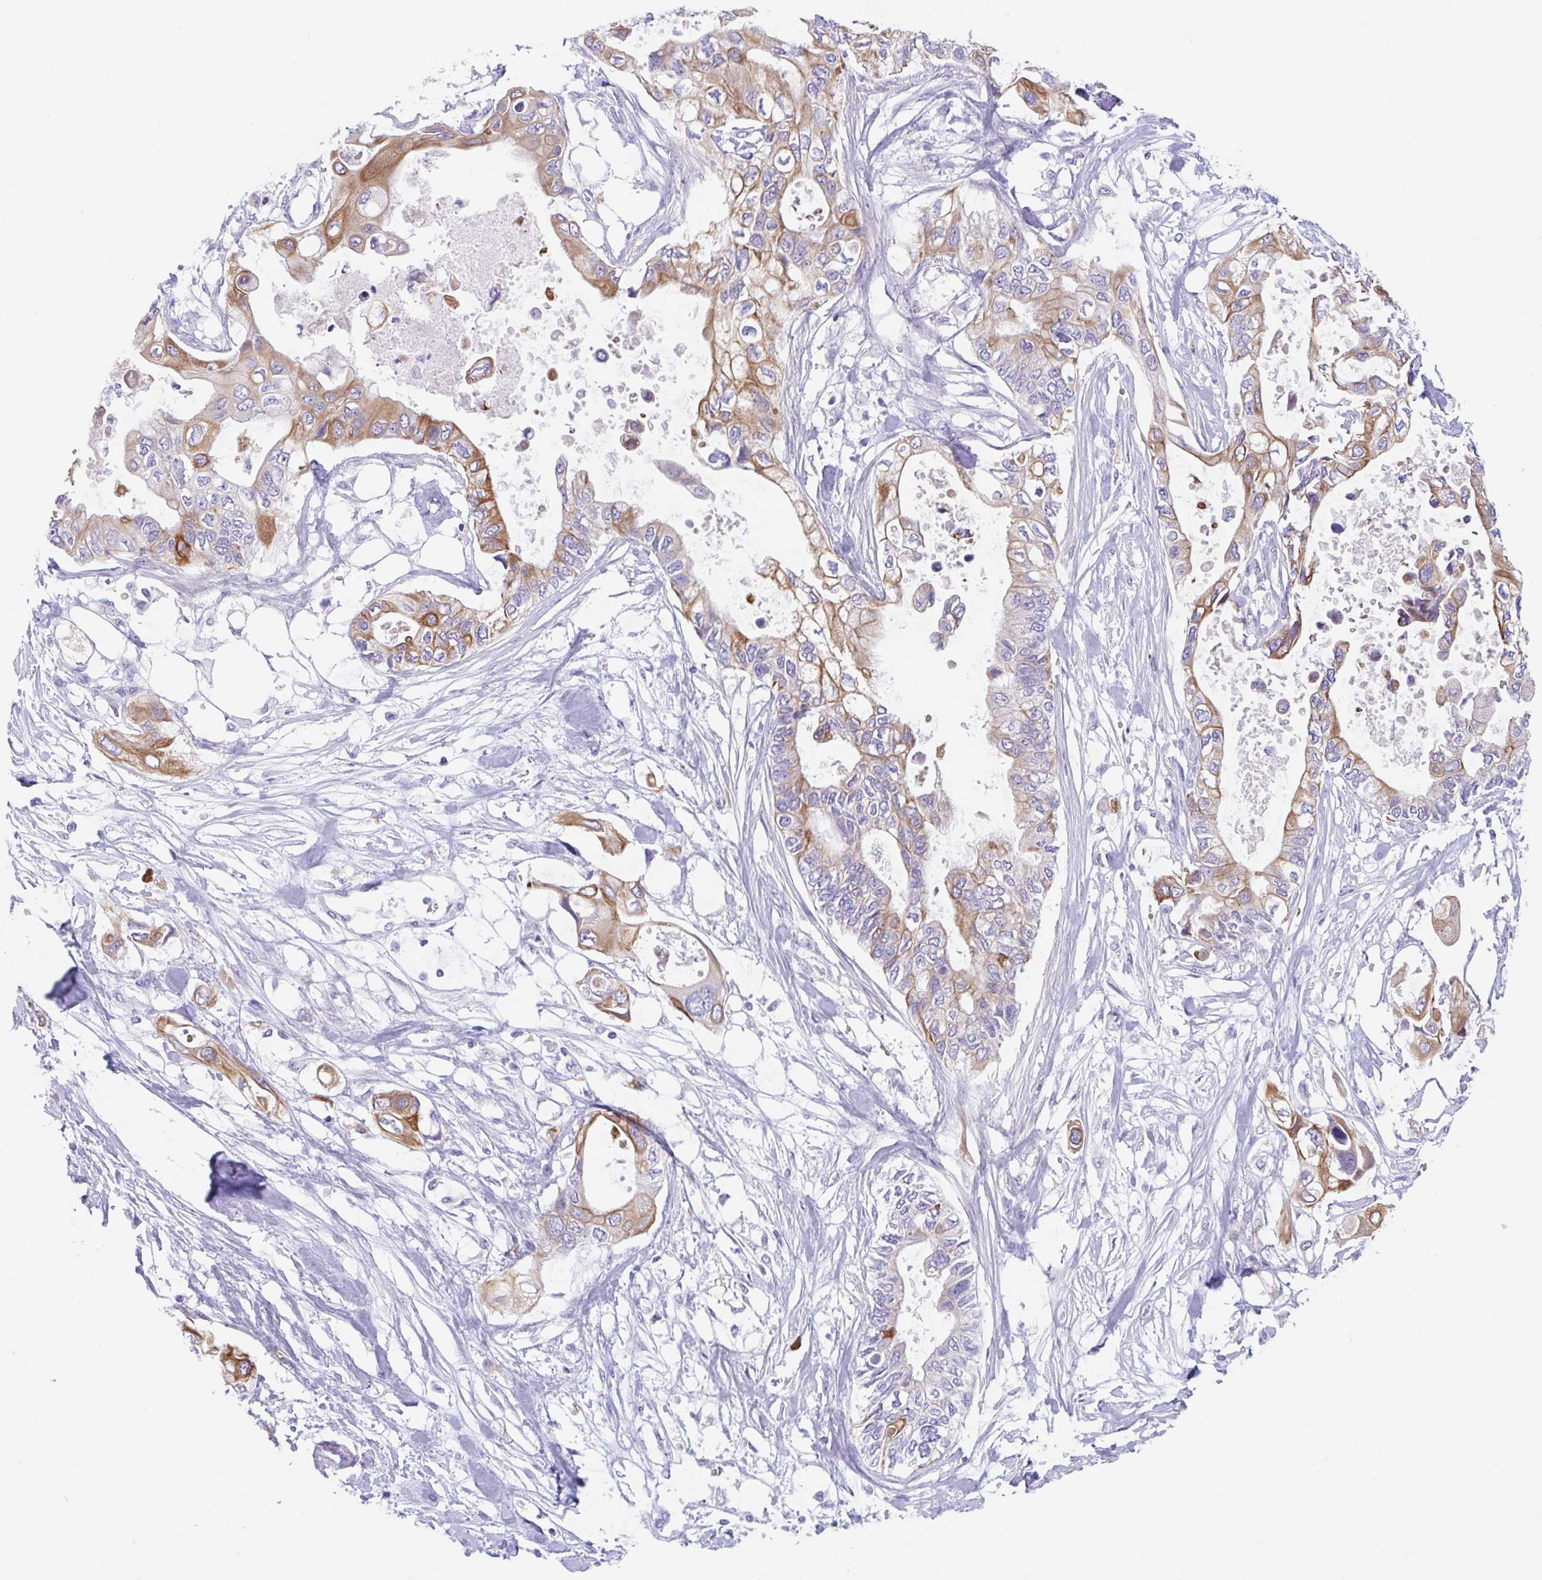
{"staining": {"intensity": "moderate", "quantity": "25%-75%", "location": "cytoplasmic/membranous"}, "tissue": "pancreatic cancer", "cell_type": "Tumor cells", "image_type": "cancer", "snomed": [{"axis": "morphology", "description": "Adenocarcinoma, NOS"}, {"axis": "topography", "description": "Pancreas"}], "caption": "Adenocarcinoma (pancreatic) was stained to show a protein in brown. There is medium levels of moderate cytoplasmic/membranous staining in approximately 25%-75% of tumor cells.", "gene": "TRAF4", "patient": {"sex": "female", "age": 63}}